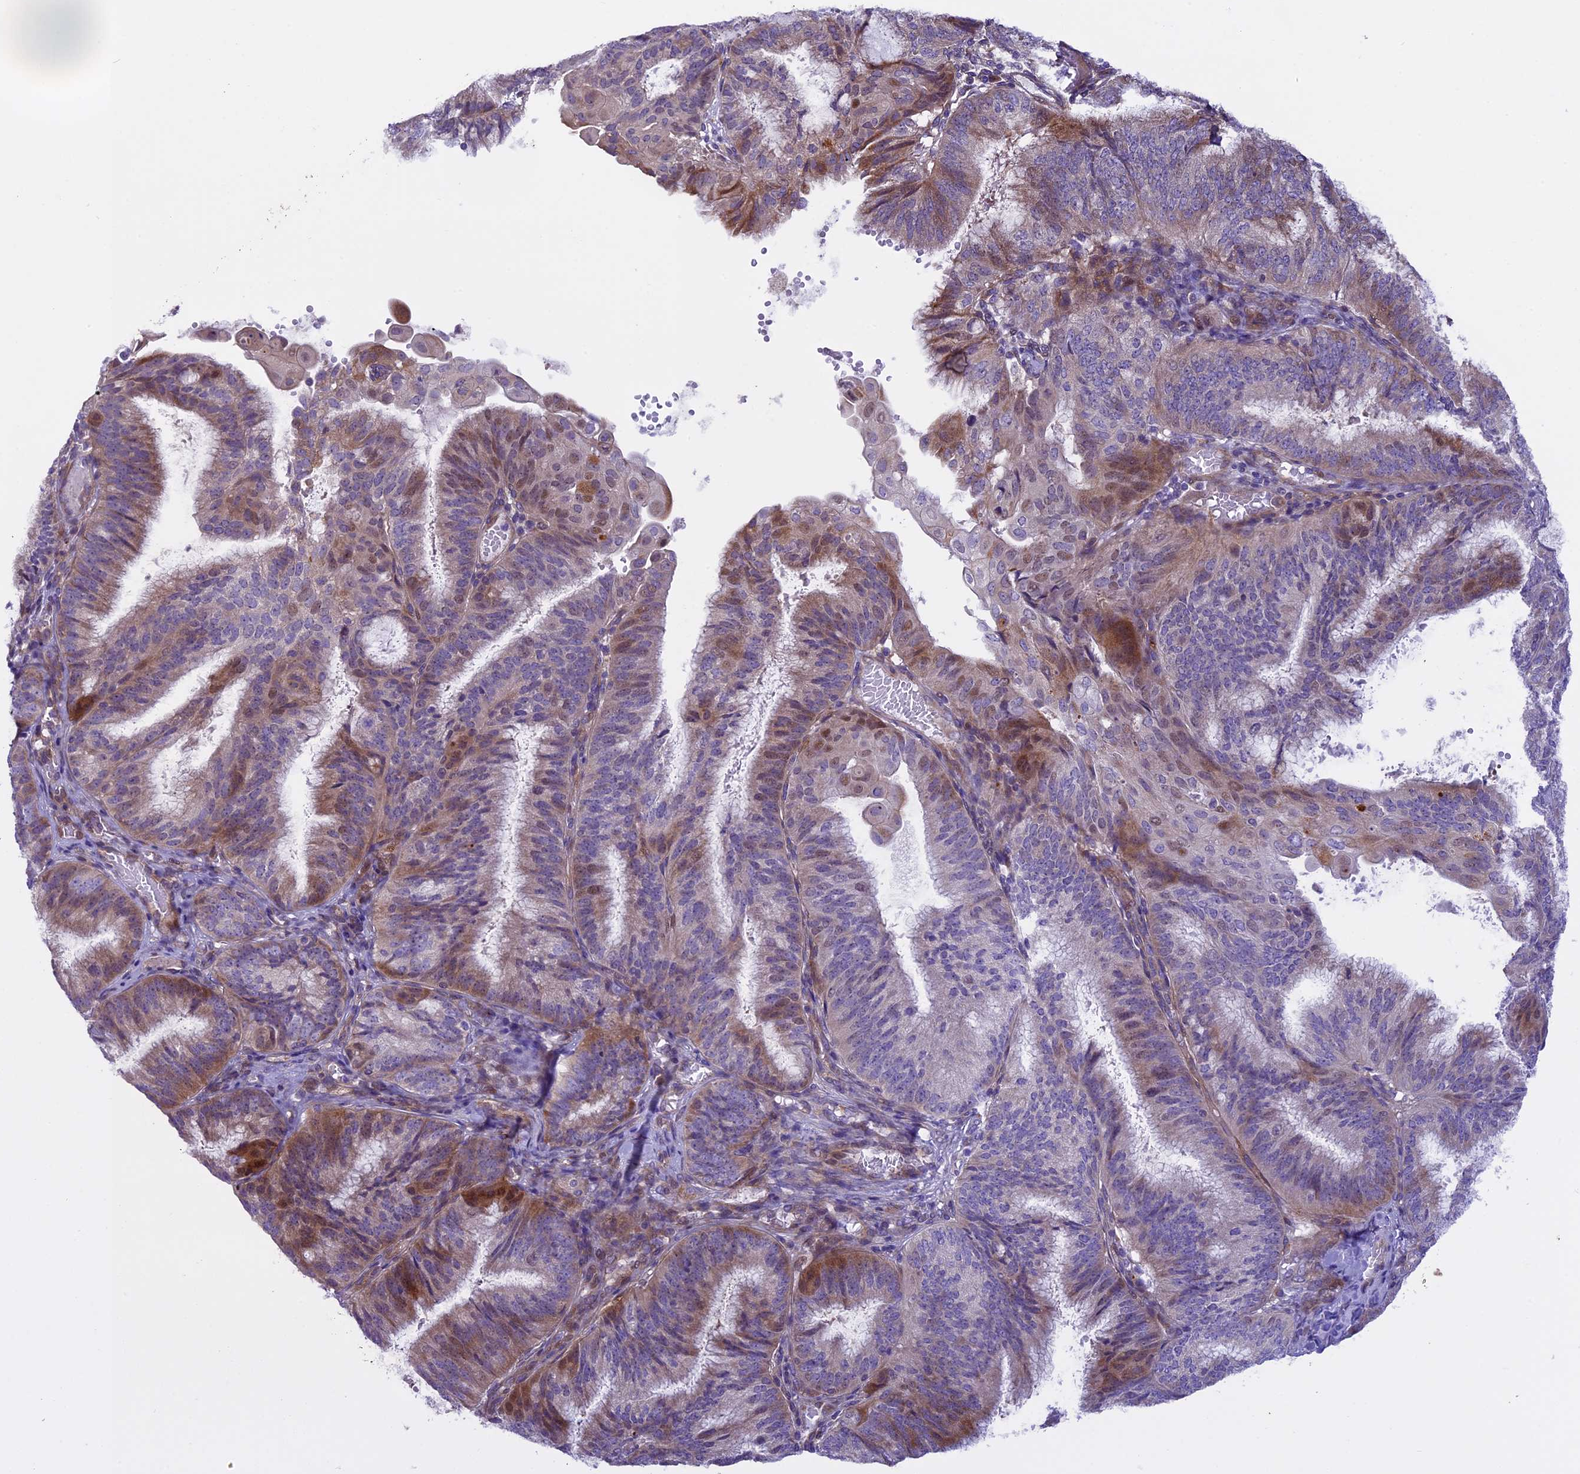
{"staining": {"intensity": "moderate", "quantity": "<25%", "location": "cytoplasmic/membranous,nuclear"}, "tissue": "endometrial cancer", "cell_type": "Tumor cells", "image_type": "cancer", "snomed": [{"axis": "morphology", "description": "Adenocarcinoma, NOS"}, {"axis": "topography", "description": "Endometrium"}], "caption": "Human endometrial cancer stained with a brown dye displays moderate cytoplasmic/membranous and nuclear positive positivity in approximately <25% of tumor cells.", "gene": "SPIRE1", "patient": {"sex": "female", "age": 49}}